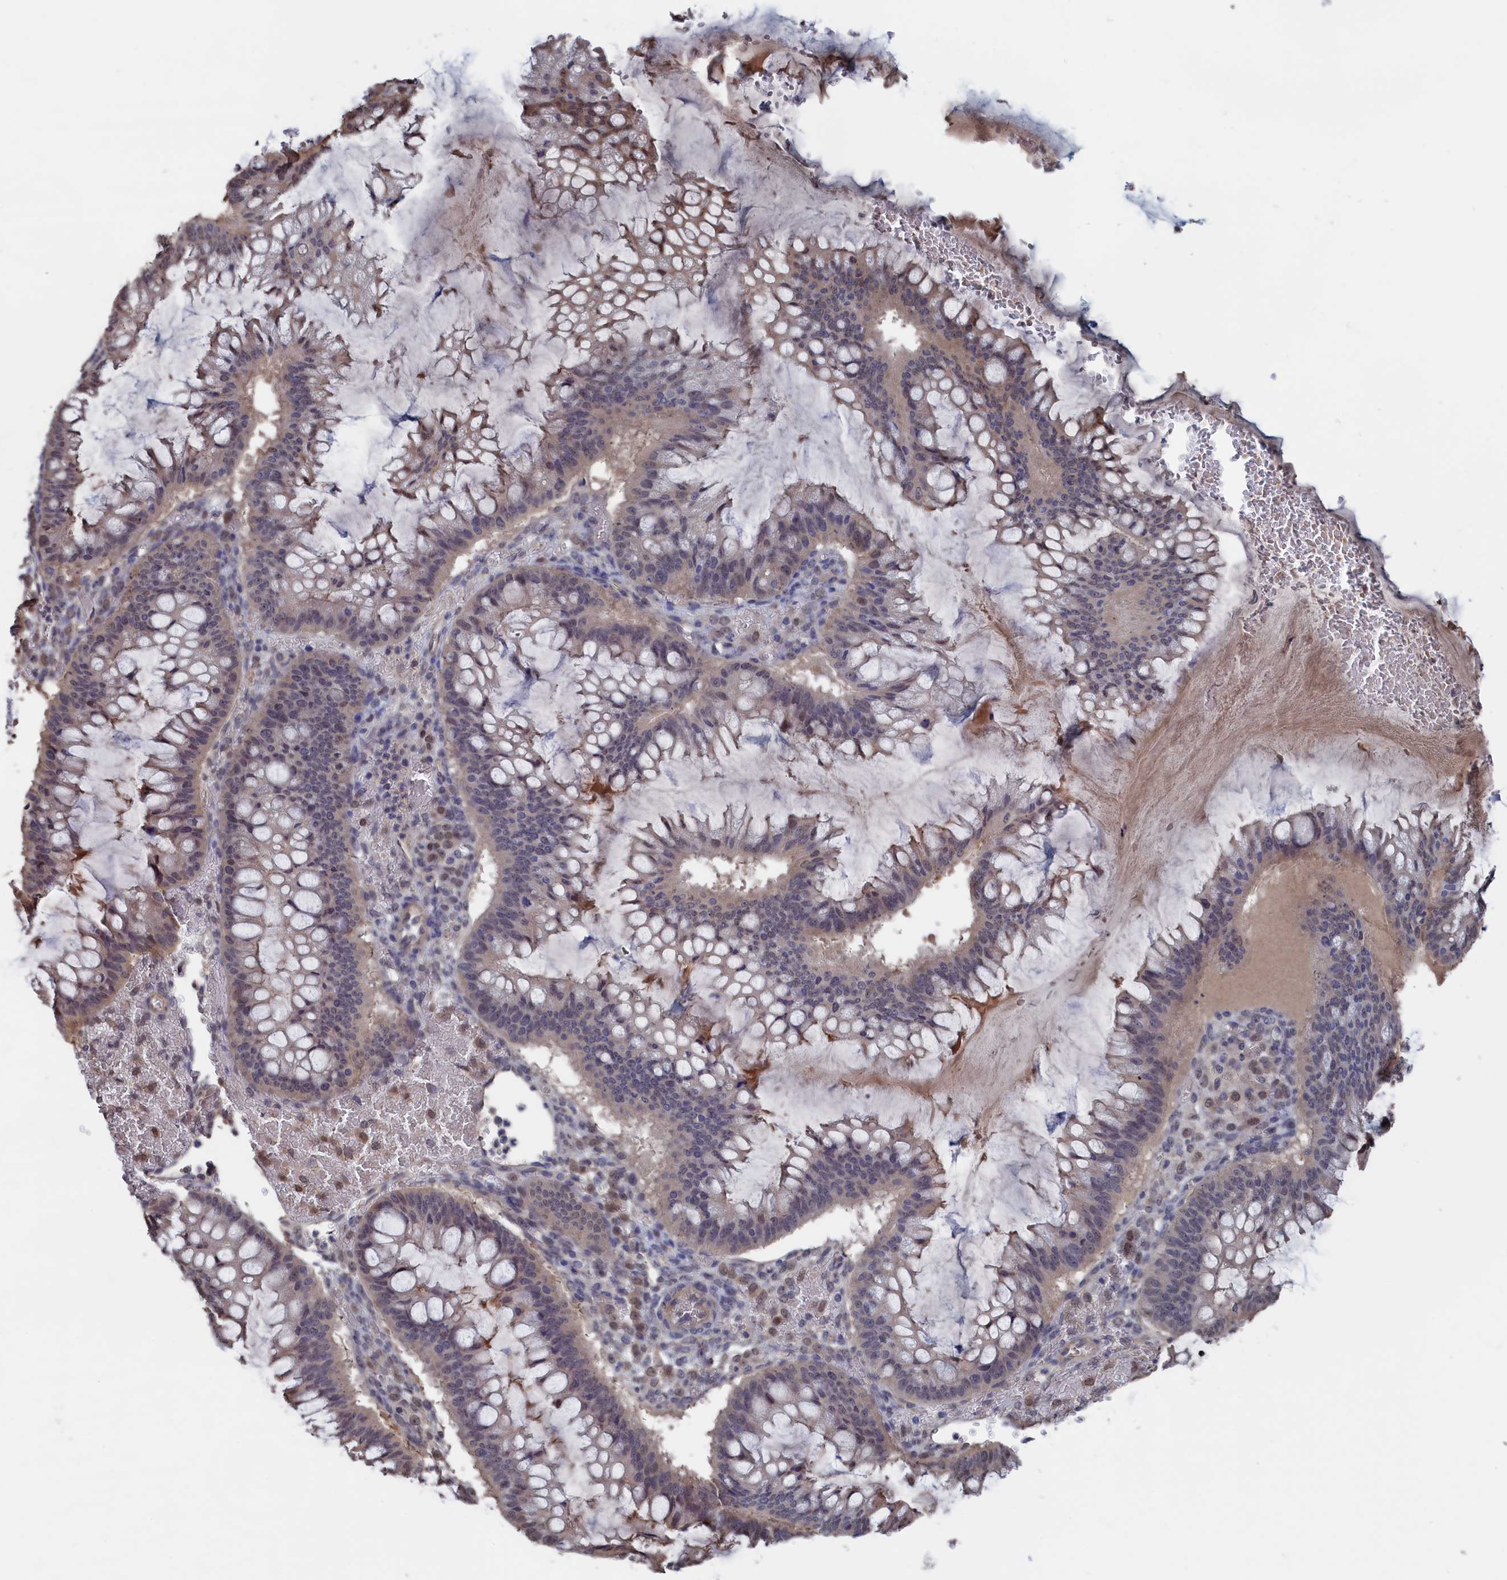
{"staining": {"intensity": "weak", "quantity": "25%-75%", "location": "cytoplasmic/membranous,nuclear"}, "tissue": "ovarian cancer", "cell_type": "Tumor cells", "image_type": "cancer", "snomed": [{"axis": "morphology", "description": "Cystadenocarcinoma, mucinous, NOS"}, {"axis": "topography", "description": "Ovary"}], "caption": "An immunohistochemistry photomicrograph of neoplastic tissue is shown. Protein staining in brown labels weak cytoplasmic/membranous and nuclear positivity in ovarian cancer within tumor cells.", "gene": "NUTF2", "patient": {"sex": "female", "age": 73}}